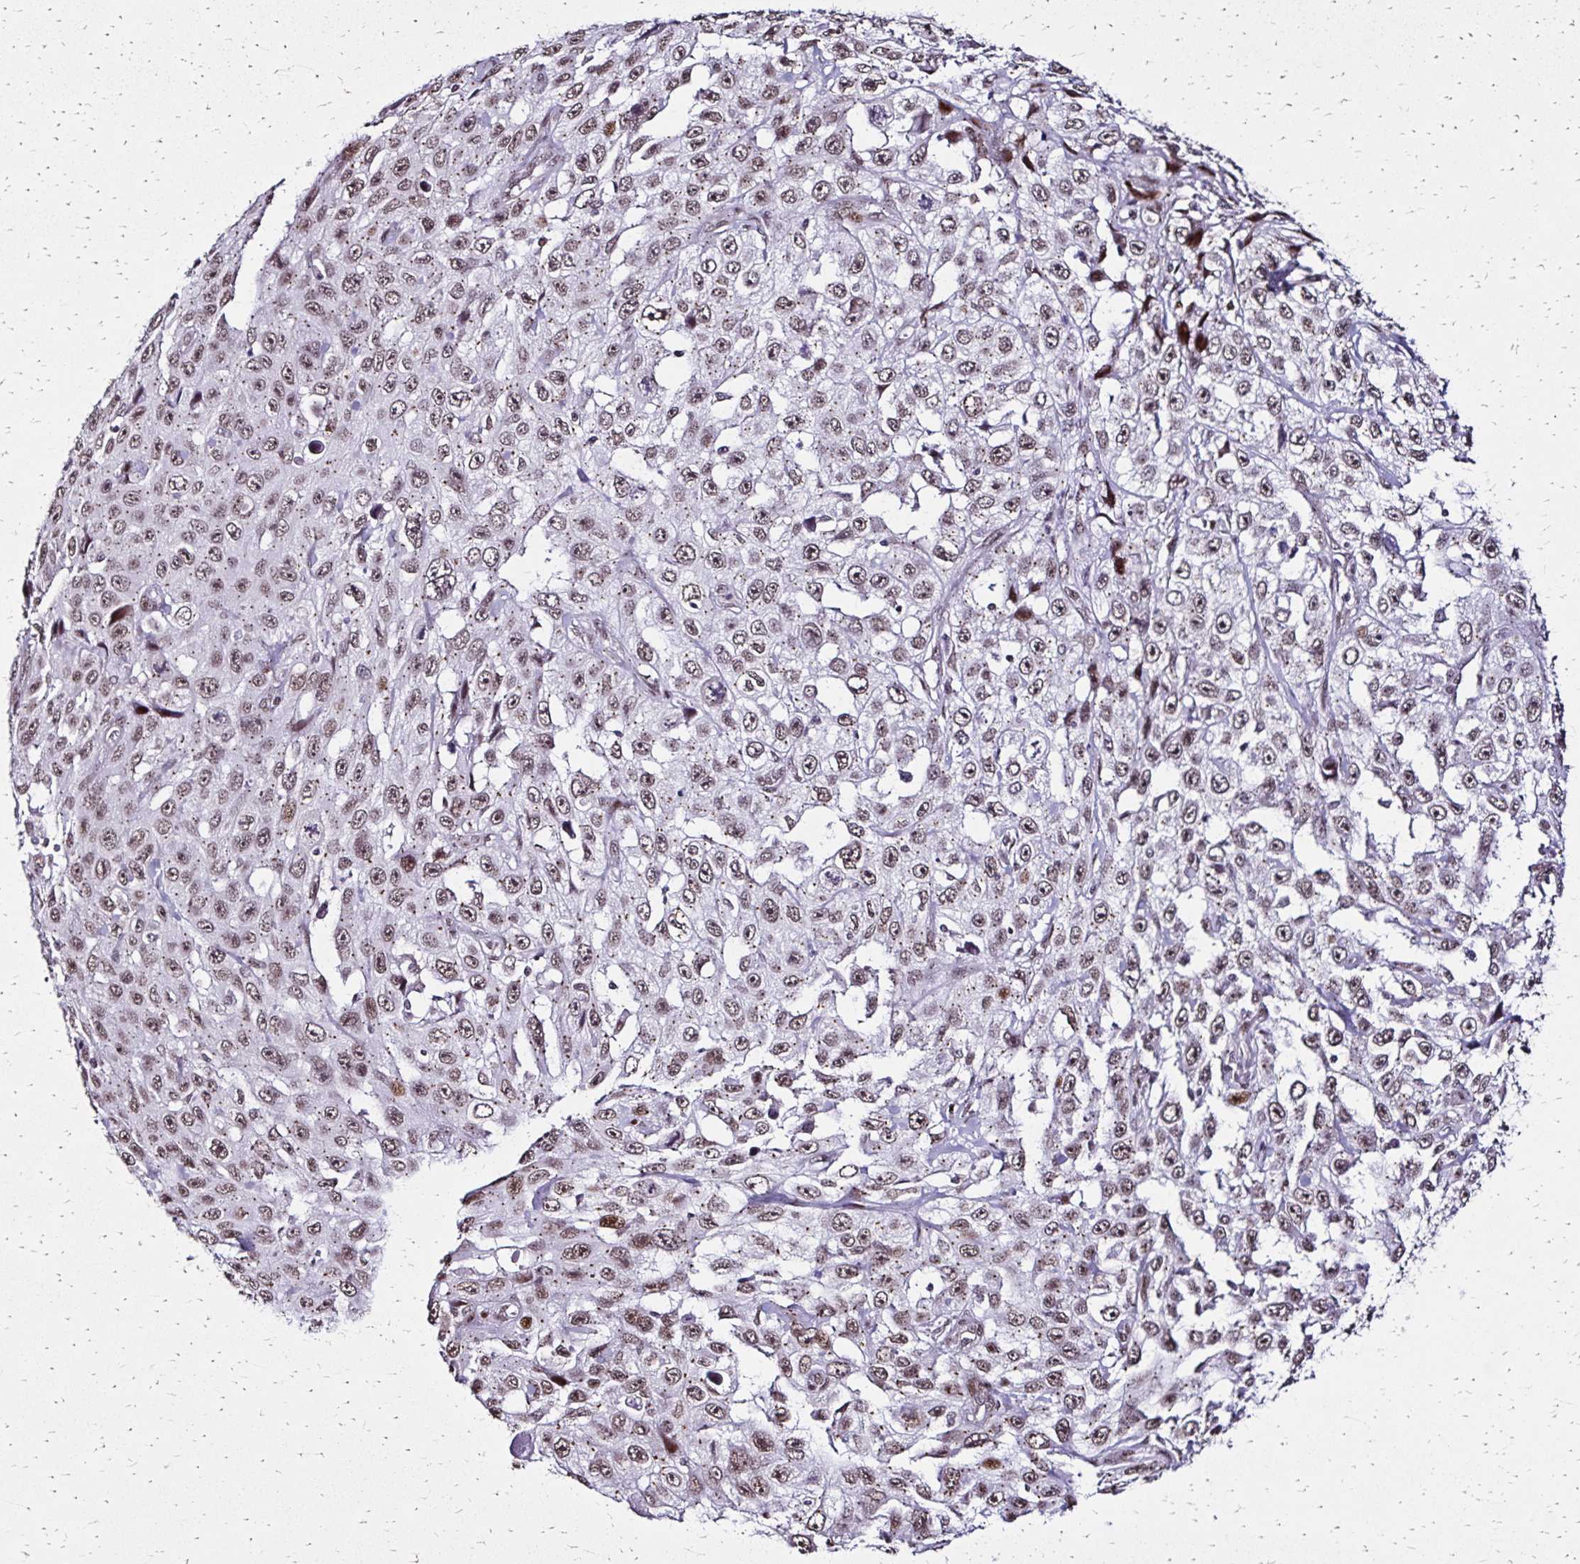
{"staining": {"intensity": "weak", "quantity": ">75%", "location": "cytoplasmic/membranous,nuclear"}, "tissue": "skin cancer", "cell_type": "Tumor cells", "image_type": "cancer", "snomed": [{"axis": "morphology", "description": "Squamous cell carcinoma, NOS"}, {"axis": "topography", "description": "Skin"}], "caption": "This image displays IHC staining of human skin cancer (squamous cell carcinoma), with low weak cytoplasmic/membranous and nuclear expression in about >75% of tumor cells.", "gene": "TOB1", "patient": {"sex": "male", "age": 82}}